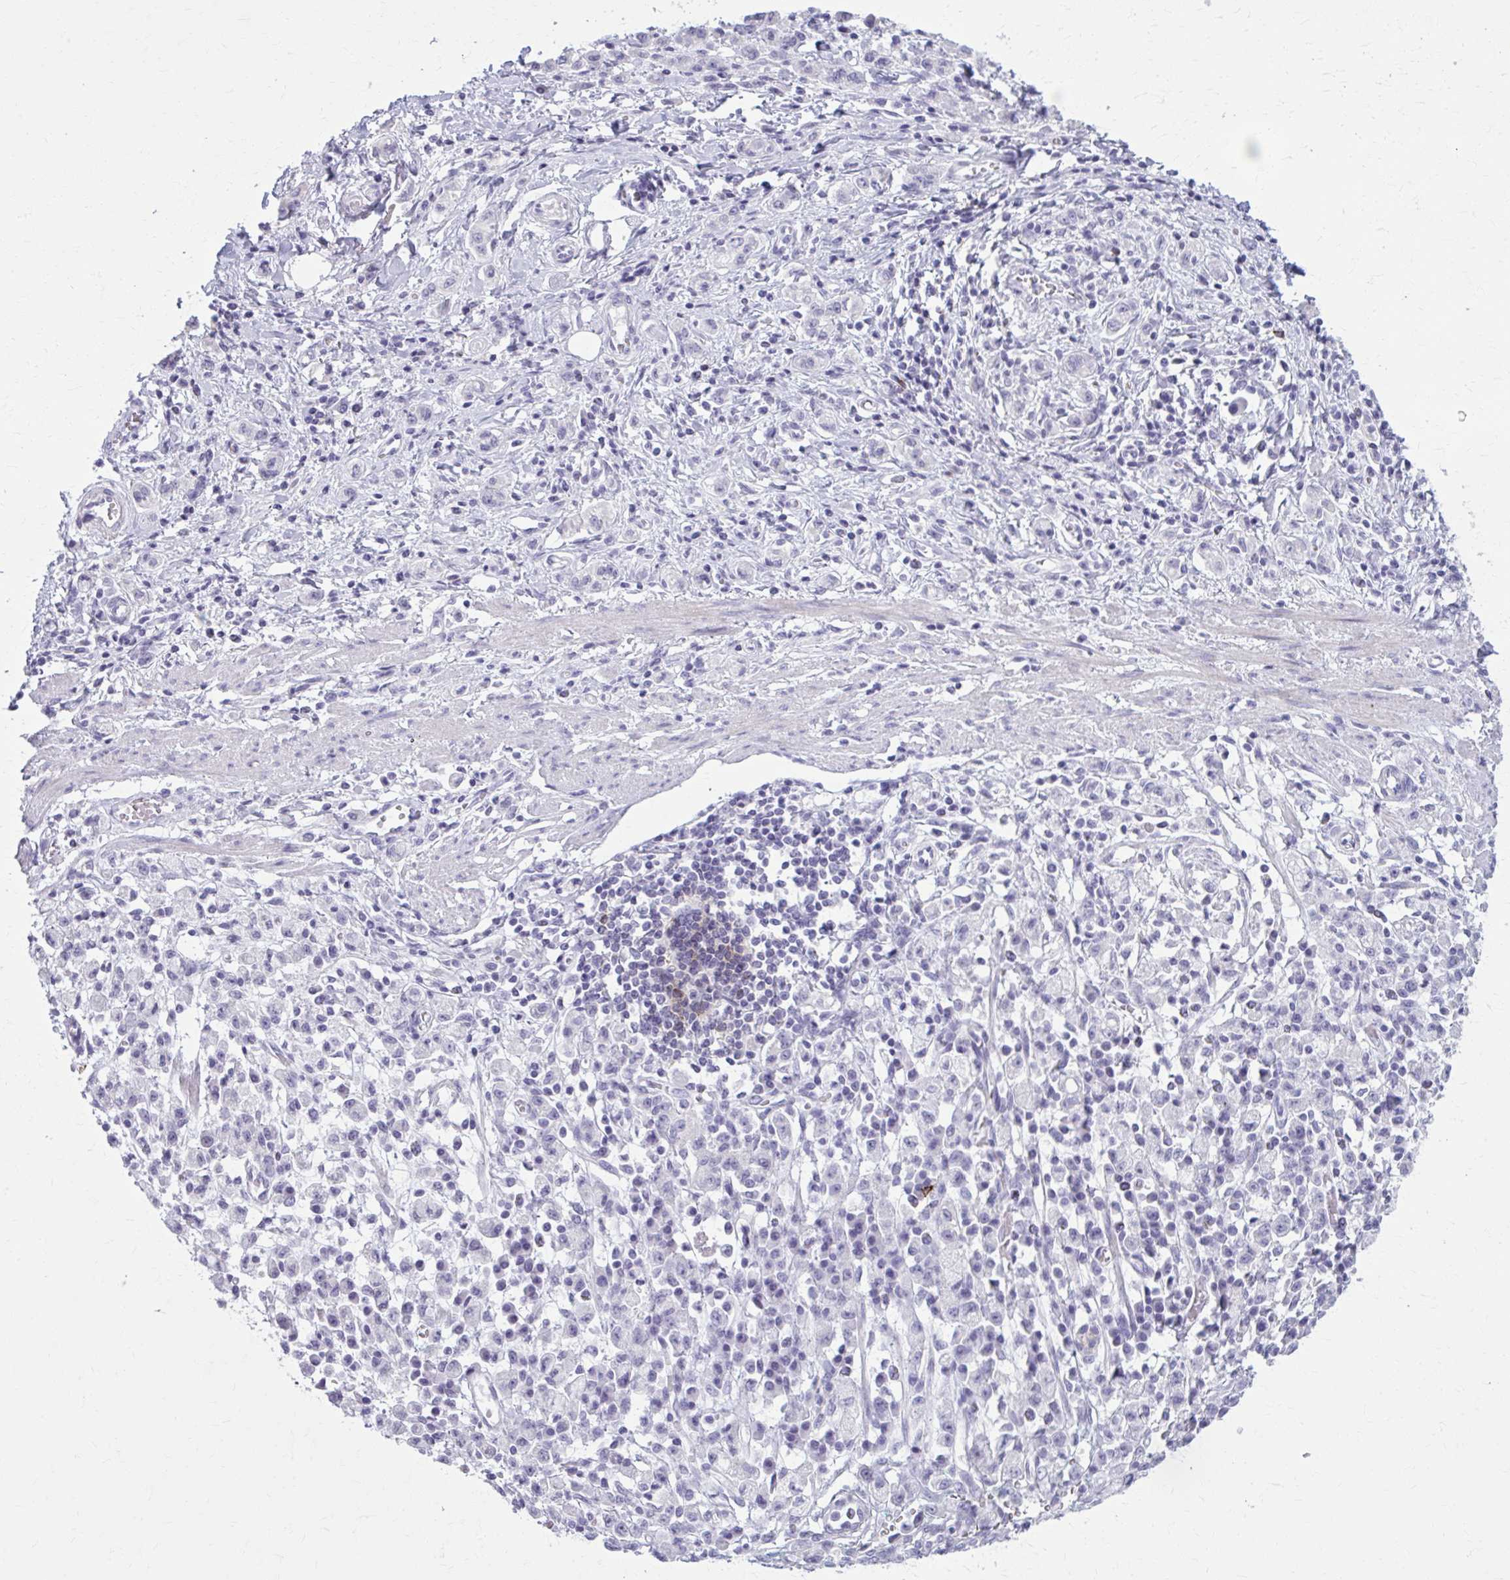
{"staining": {"intensity": "negative", "quantity": "none", "location": "none"}, "tissue": "stomach cancer", "cell_type": "Tumor cells", "image_type": "cancer", "snomed": [{"axis": "morphology", "description": "Adenocarcinoma, NOS"}, {"axis": "topography", "description": "Stomach"}], "caption": "Immunohistochemistry (IHC) micrograph of human stomach cancer stained for a protein (brown), which shows no positivity in tumor cells.", "gene": "OR4B1", "patient": {"sex": "male", "age": 77}}